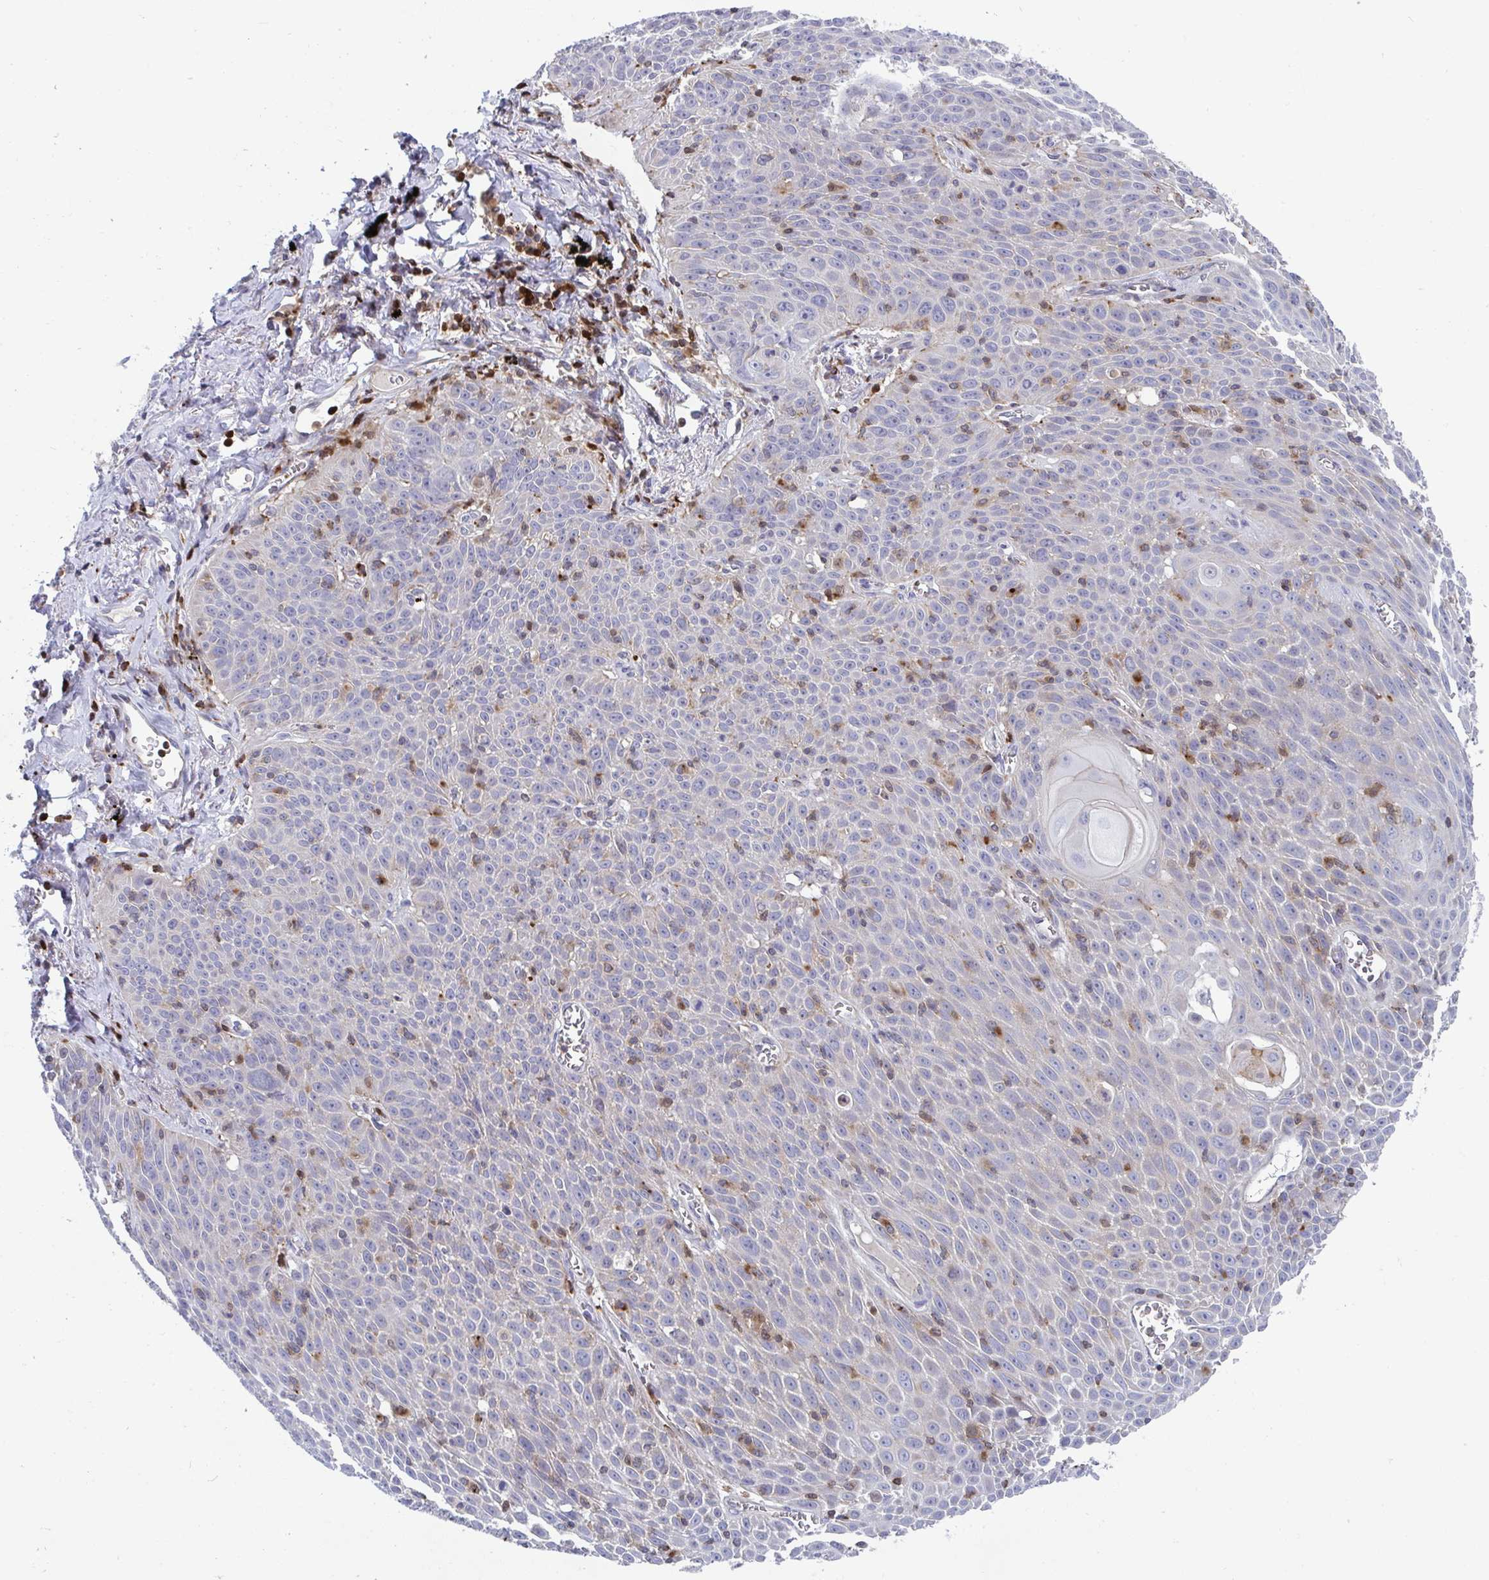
{"staining": {"intensity": "negative", "quantity": "none", "location": "none"}, "tissue": "lung cancer", "cell_type": "Tumor cells", "image_type": "cancer", "snomed": [{"axis": "morphology", "description": "Squamous cell carcinoma, NOS"}, {"axis": "morphology", "description": "Squamous cell carcinoma, metastatic, NOS"}, {"axis": "topography", "description": "Lymph node"}, {"axis": "topography", "description": "Lung"}], "caption": "An image of lung cancer stained for a protein exhibits no brown staining in tumor cells.", "gene": "AOC2", "patient": {"sex": "female", "age": 62}}